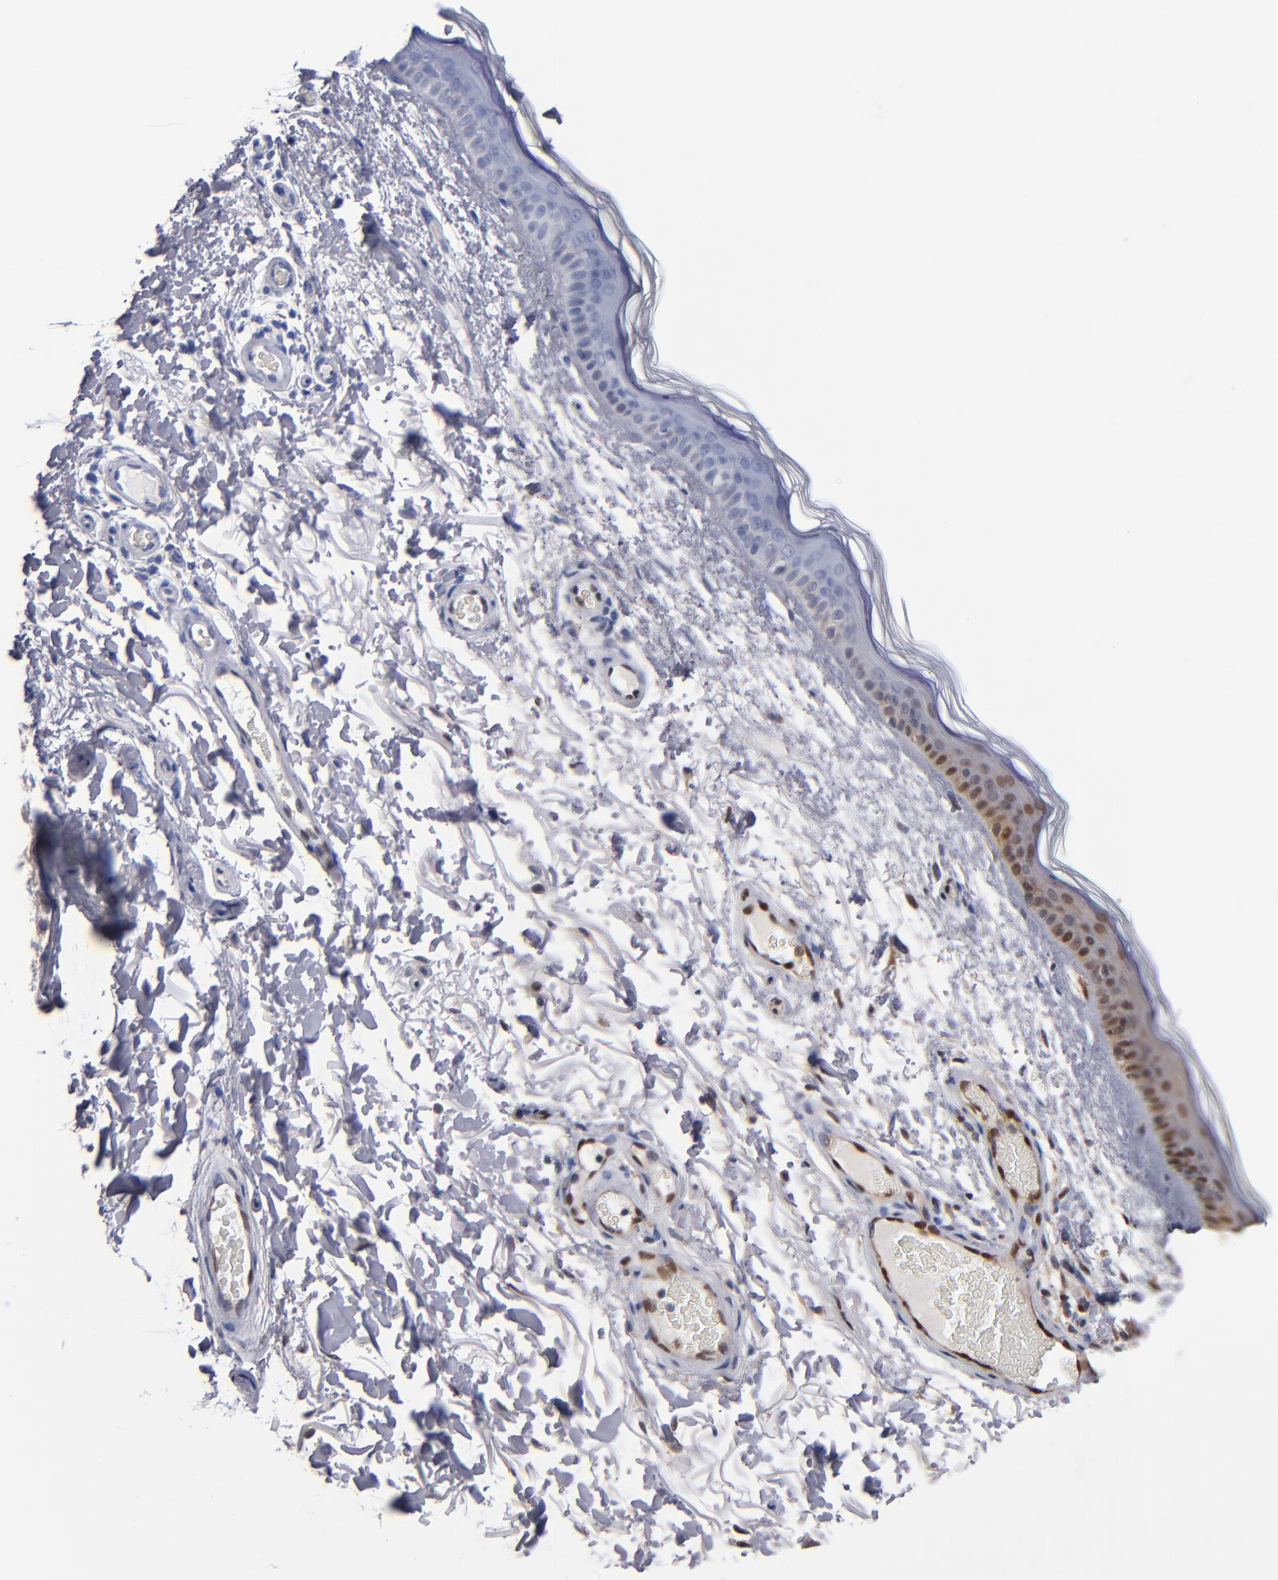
{"staining": {"intensity": "negative", "quantity": "none", "location": "none"}, "tissue": "skin", "cell_type": "Fibroblasts", "image_type": "normal", "snomed": [{"axis": "morphology", "description": "Normal tissue, NOS"}, {"axis": "topography", "description": "Skin"}], "caption": "Protein analysis of unremarkable skin displays no significant staining in fibroblasts.", "gene": "ALG13", "patient": {"sex": "male", "age": 63}}